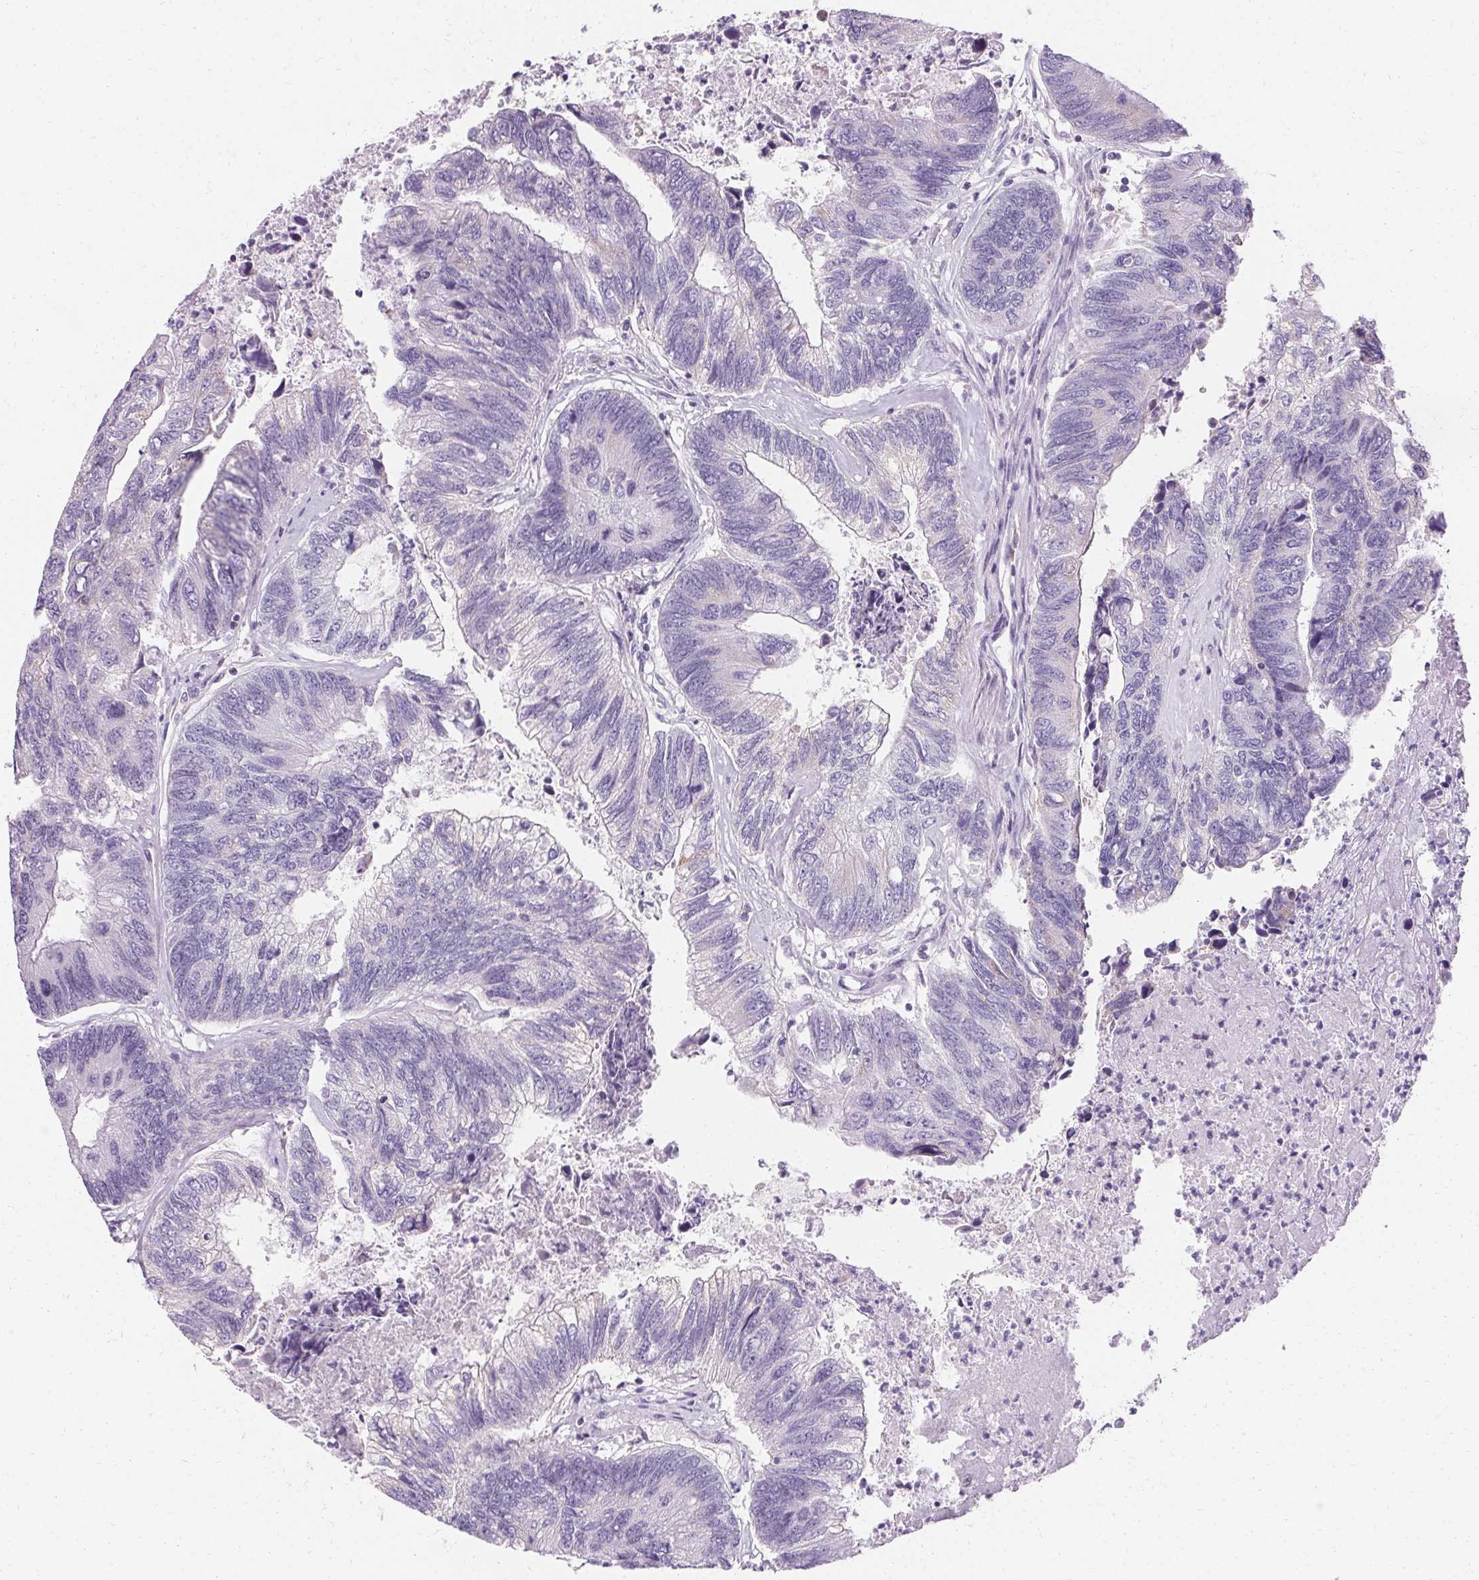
{"staining": {"intensity": "negative", "quantity": "none", "location": "none"}, "tissue": "colorectal cancer", "cell_type": "Tumor cells", "image_type": "cancer", "snomed": [{"axis": "morphology", "description": "Adenocarcinoma, NOS"}, {"axis": "topography", "description": "Colon"}], "caption": "An IHC image of colorectal cancer (adenocarcinoma) is shown. There is no staining in tumor cells of colorectal cancer (adenocarcinoma). Nuclei are stained in blue.", "gene": "ASGR2", "patient": {"sex": "female", "age": 67}}